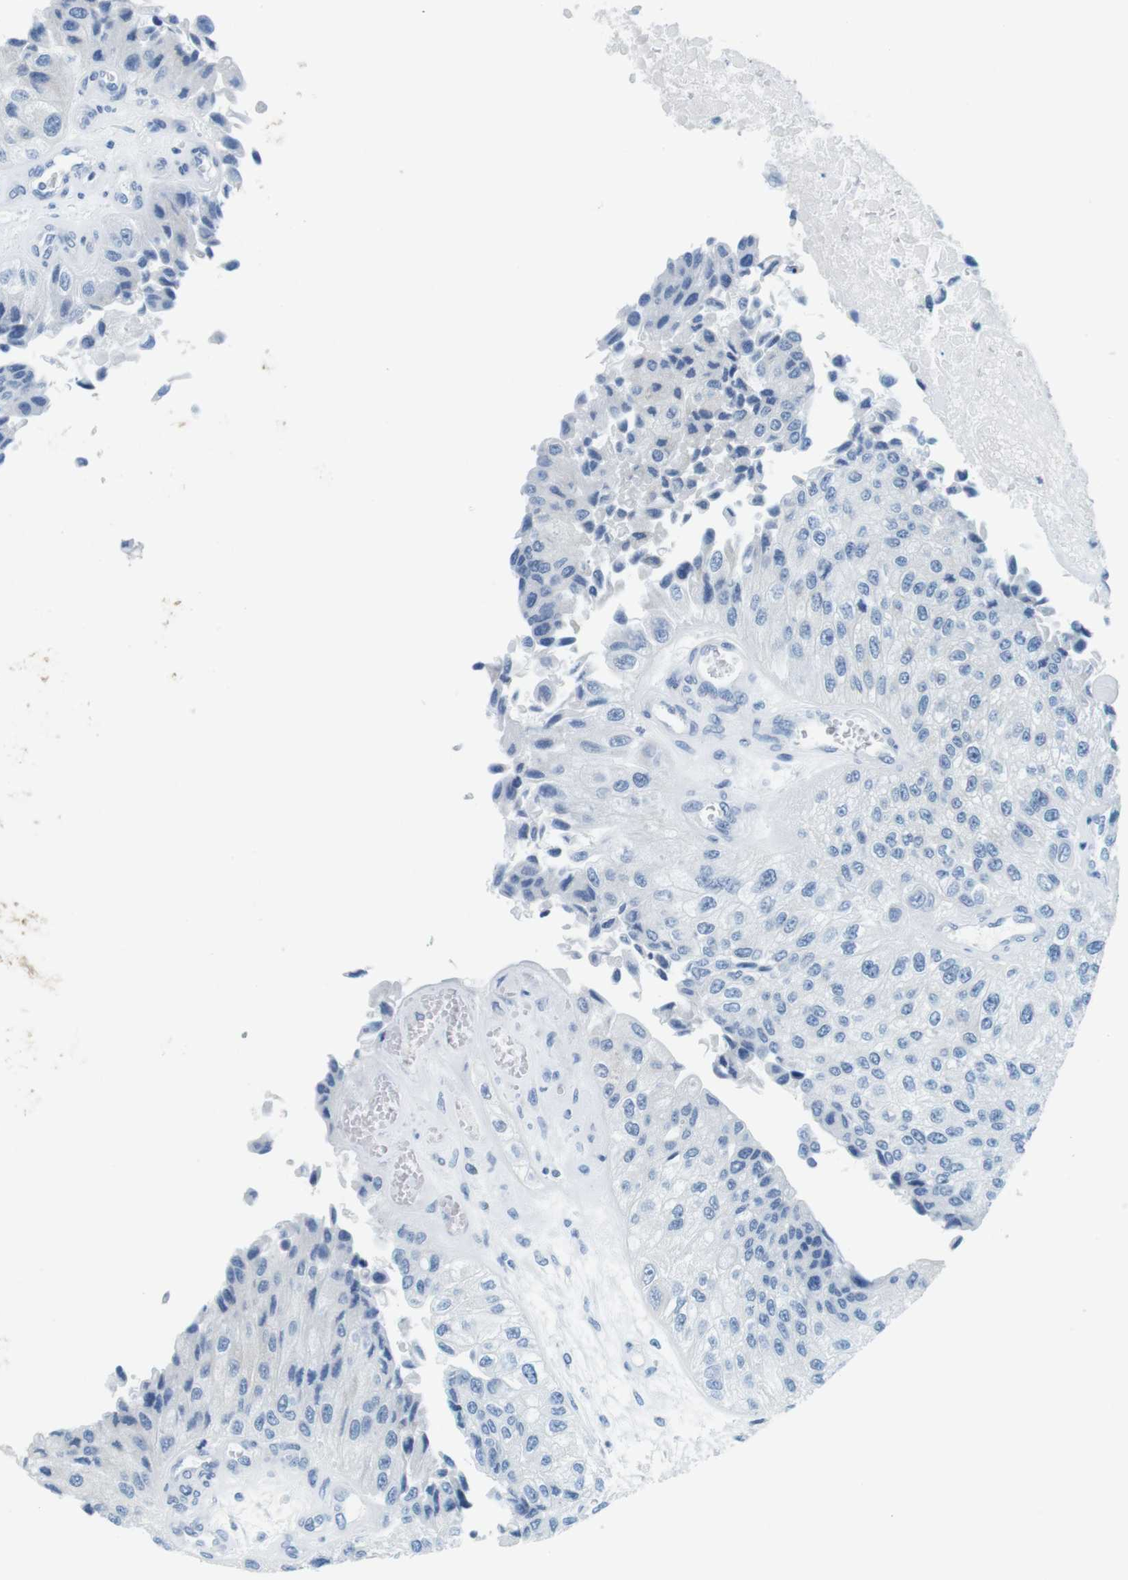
{"staining": {"intensity": "negative", "quantity": "none", "location": "none"}, "tissue": "urothelial cancer", "cell_type": "Tumor cells", "image_type": "cancer", "snomed": [{"axis": "morphology", "description": "Urothelial carcinoma, High grade"}, {"axis": "topography", "description": "Kidney"}, {"axis": "topography", "description": "Urinary bladder"}], "caption": "Urothelial cancer stained for a protein using immunohistochemistry demonstrates no expression tumor cells.", "gene": "CYP2C9", "patient": {"sex": "male", "age": 77}}